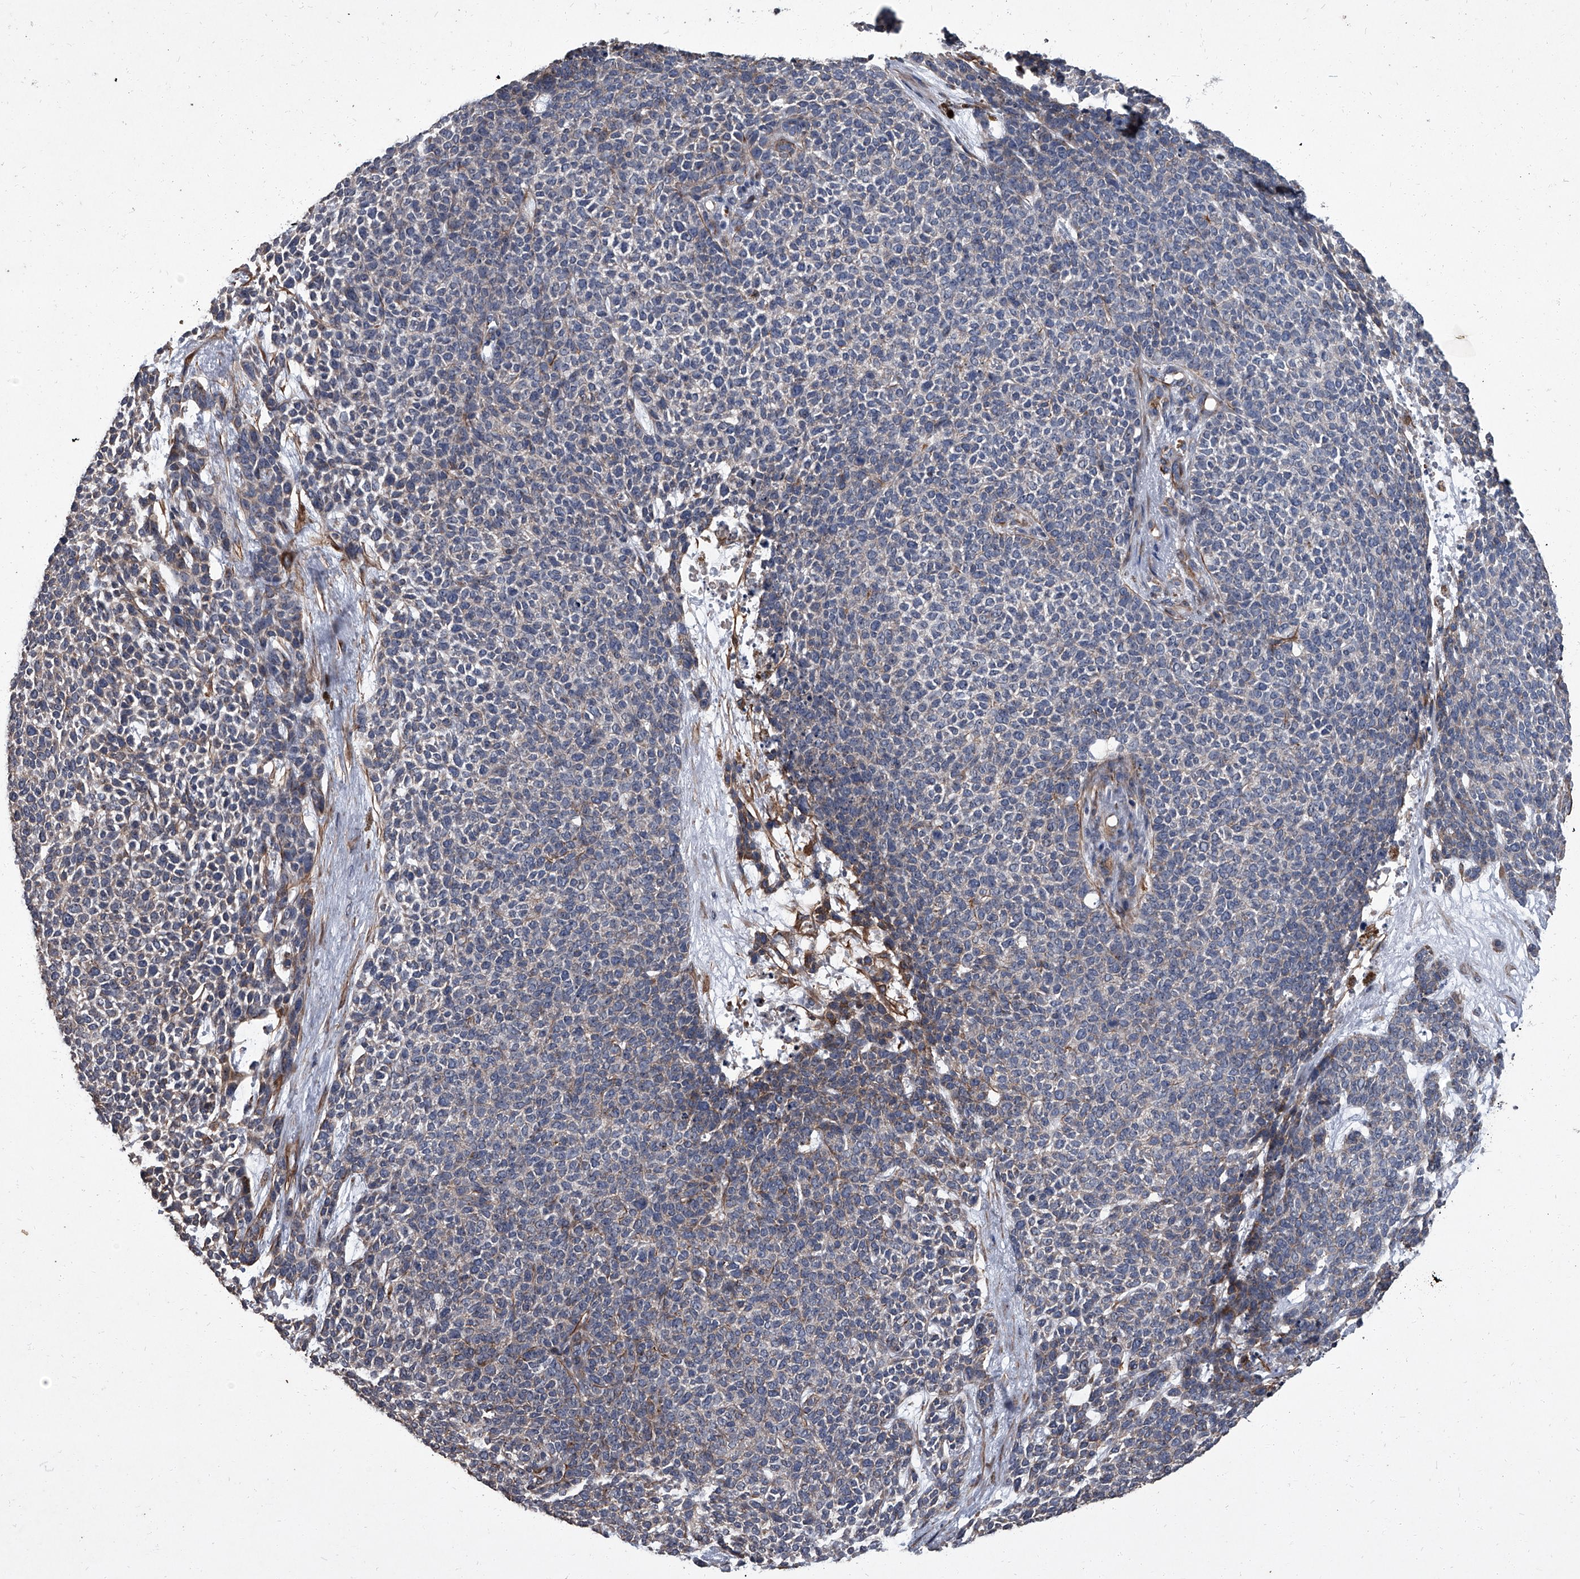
{"staining": {"intensity": "weak", "quantity": "<25%", "location": "cytoplasmic/membranous"}, "tissue": "skin cancer", "cell_type": "Tumor cells", "image_type": "cancer", "snomed": [{"axis": "morphology", "description": "Basal cell carcinoma"}, {"axis": "topography", "description": "Skin"}], "caption": "Immunohistochemistry photomicrograph of human skin cancer (basal cell carcinoma) stained for a protein (brown), which displays no expression in tumor cells. (DAB immunohistochemistry with hematoxylin counter stain).", "gene": "SIRT4", "patient": {"sex": "female", "age": 84}}